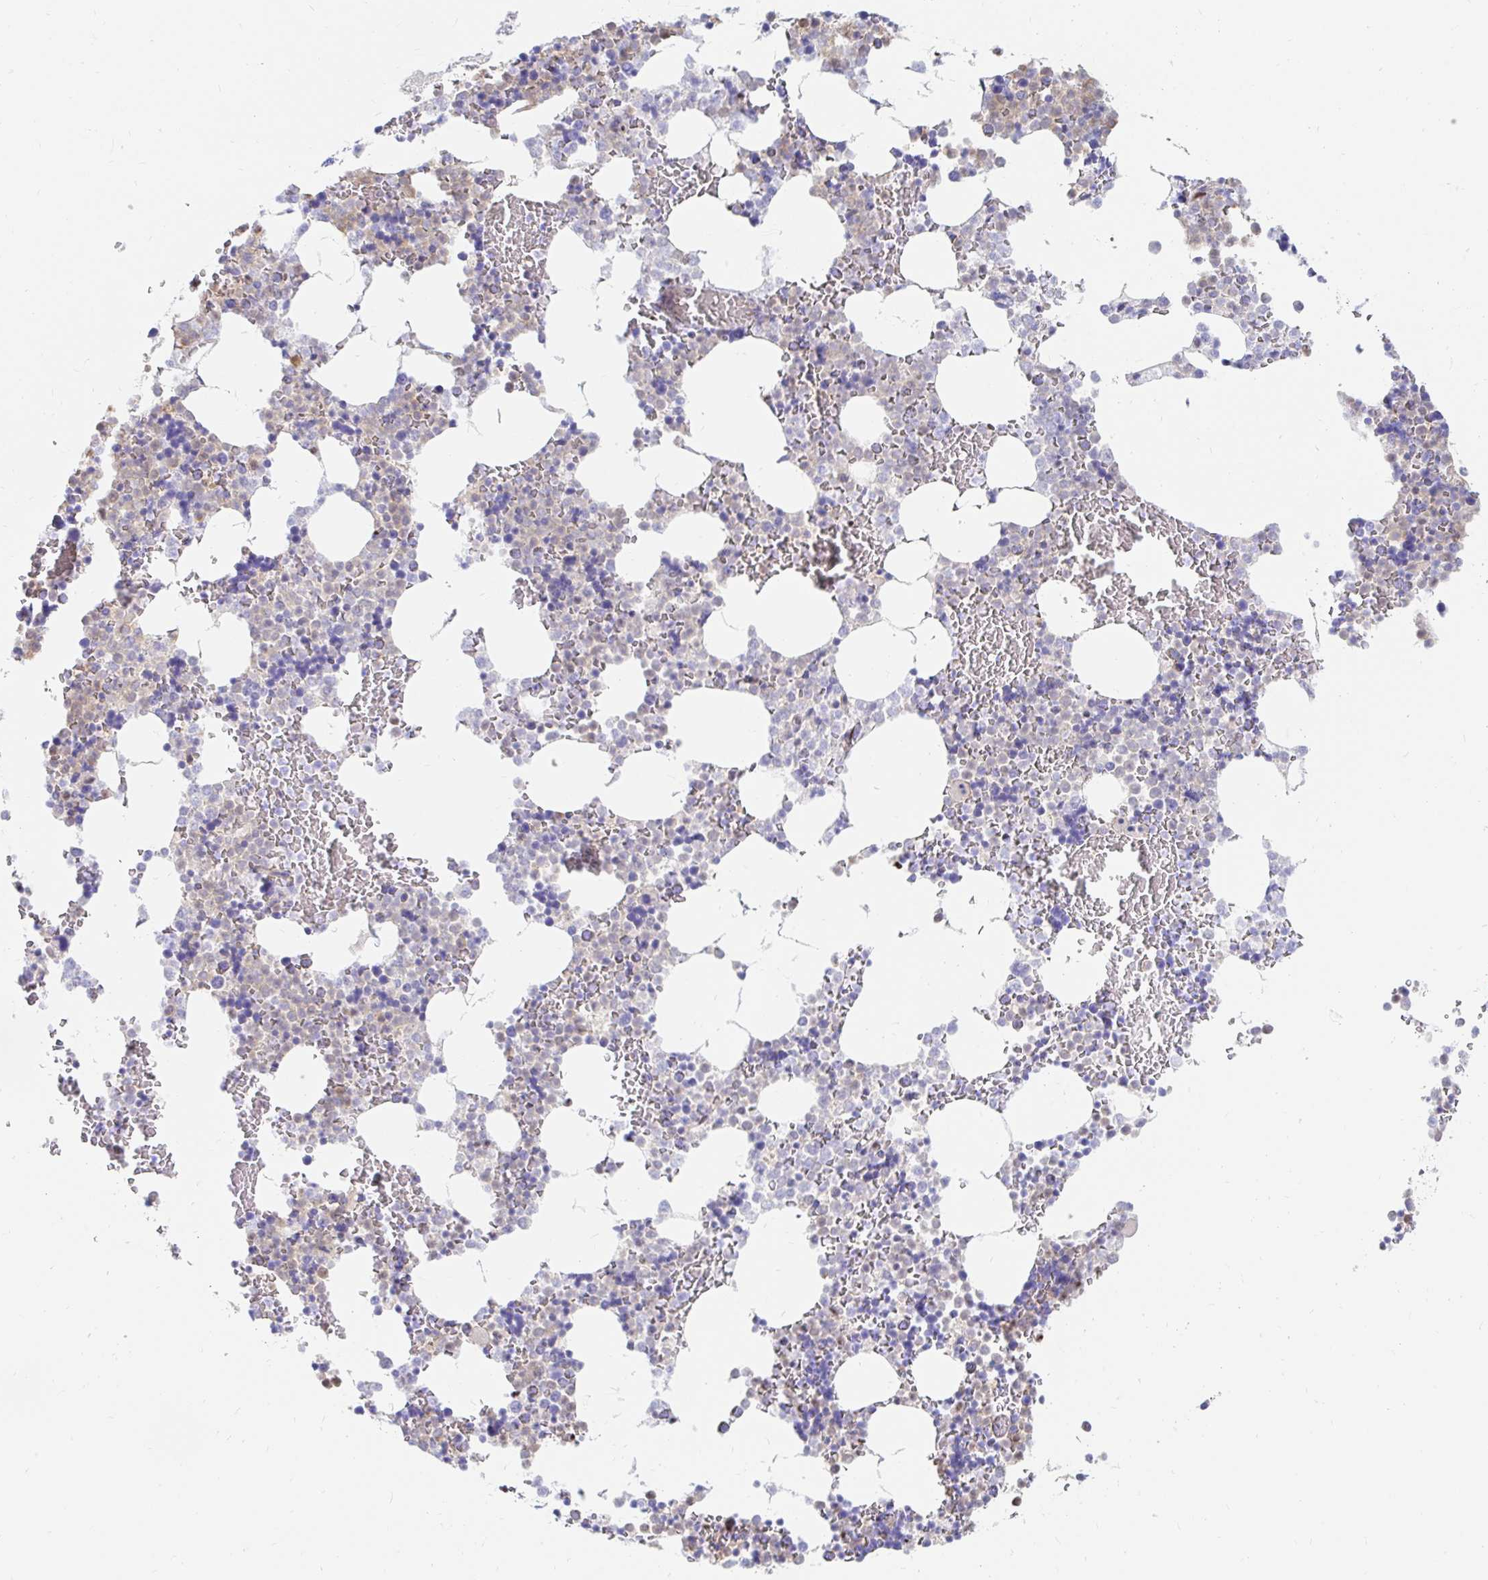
{"staining": {"intensity": "negative", "quantity": "none", "location": "none"}, "tissue": "bone marrow", "cell_type": "Hematopoietic cells", "image_type": "normal", "snomed": [{"axis": "morphology", "description": "Normal tissue, NOS"}, {"axis": "topography", "description": "Bone marrow"}], "caption": "There is no significant expression in hematopoietic cells of bone marrow. (Stains: DAB IHC with hematoxylin counter stain, Microscopy: brightfield microscopy at high magnification).", "gene": "HINFP", "patient": {"sex": "female", "age": 42}}